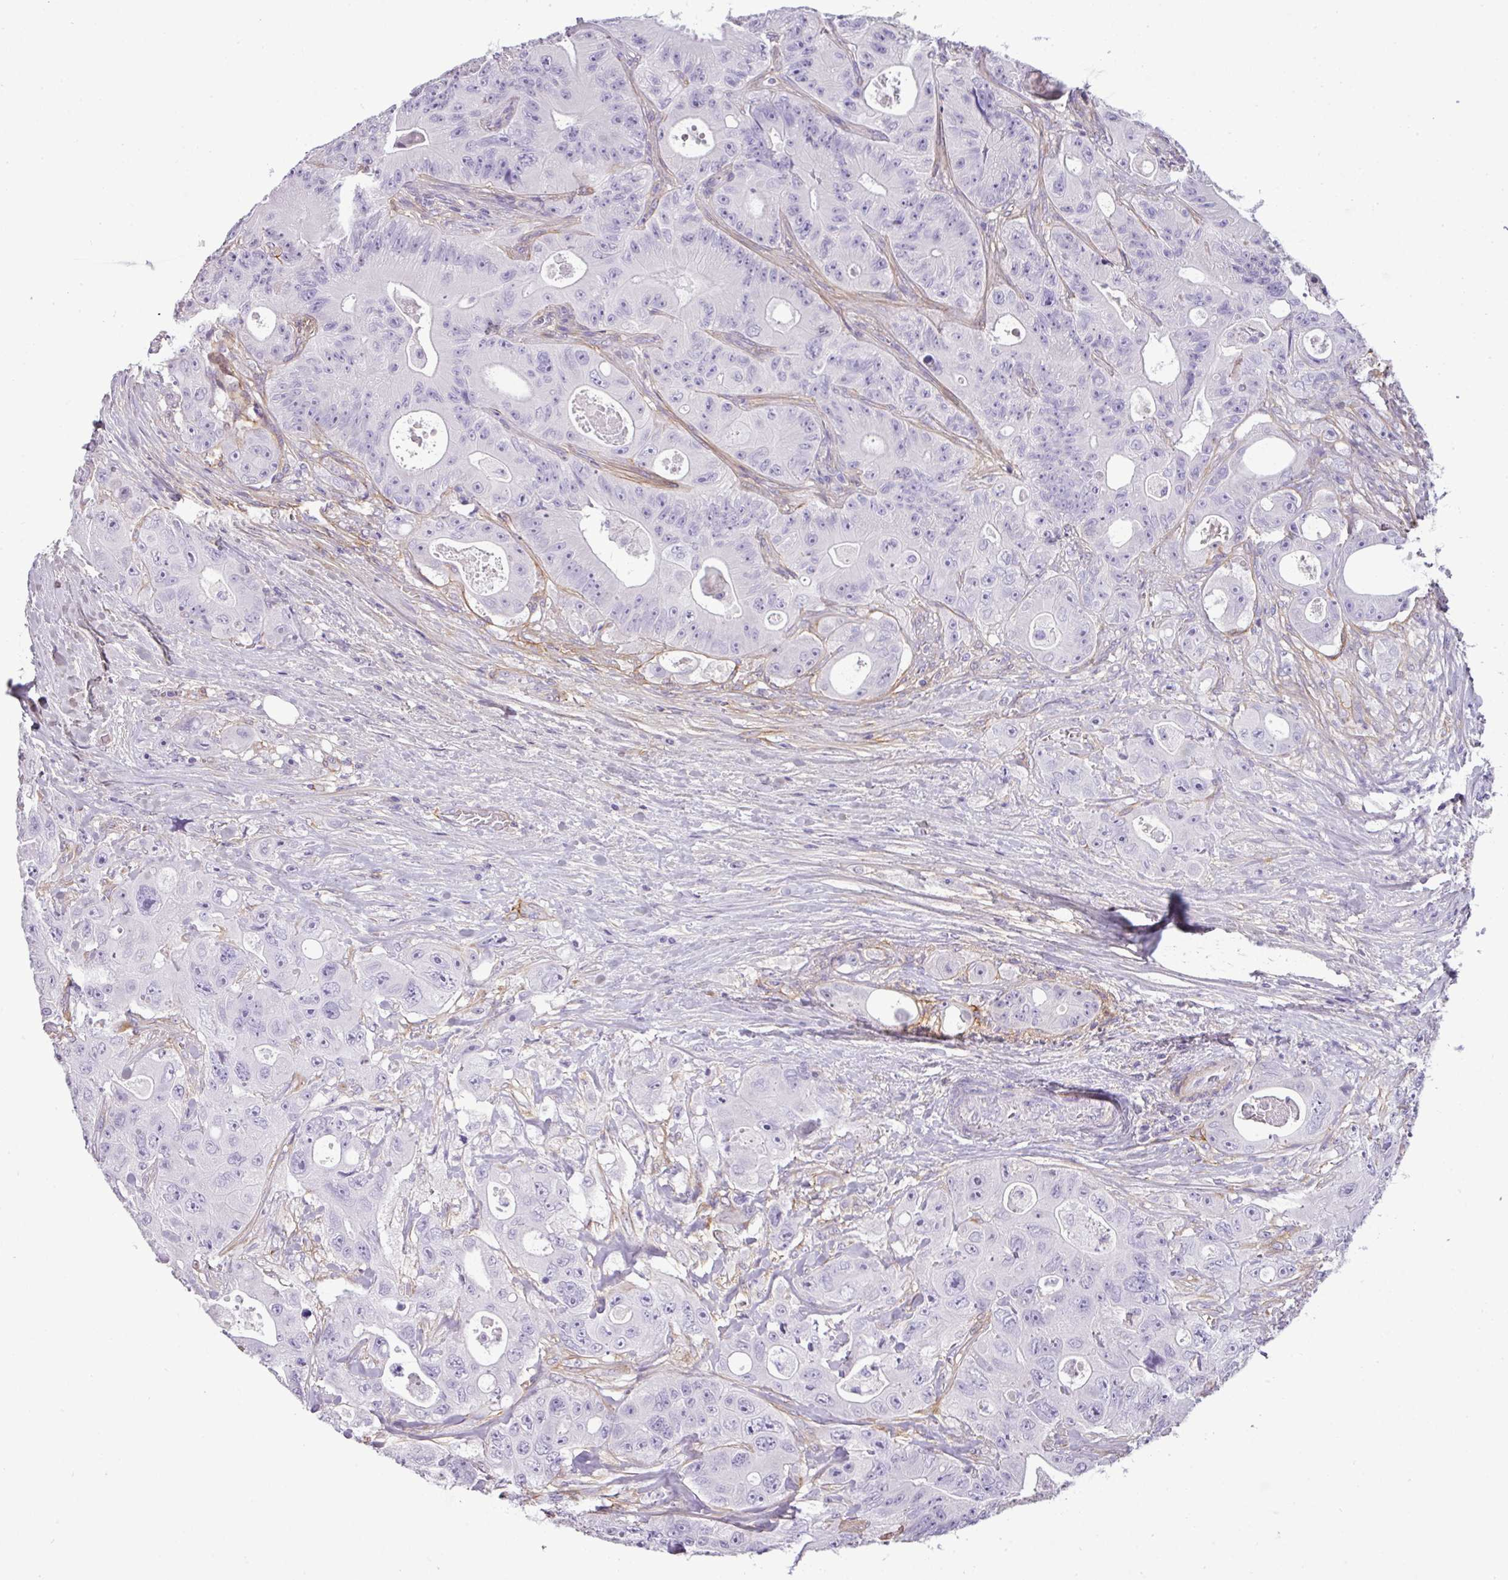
{"staining": {"intensity": "negative", "quantity": "none", "location": "none"}, "tissue": "colorectal cancer", "cell_type": "Tumor cells", "image_type": "cancer", "snomed": [{"axis": "morphology", "description": "Adenocarcinoma, NOS"}, {"axis": "topography", "description": "Colon"}], "caption": "Tumor cells are negative for protein expression in human colorectal cancer (adenocarcinoma). Nuclei are stained in blue.", "gene": "PARD6G", "patient": {"sex": "female", "age": 46}}